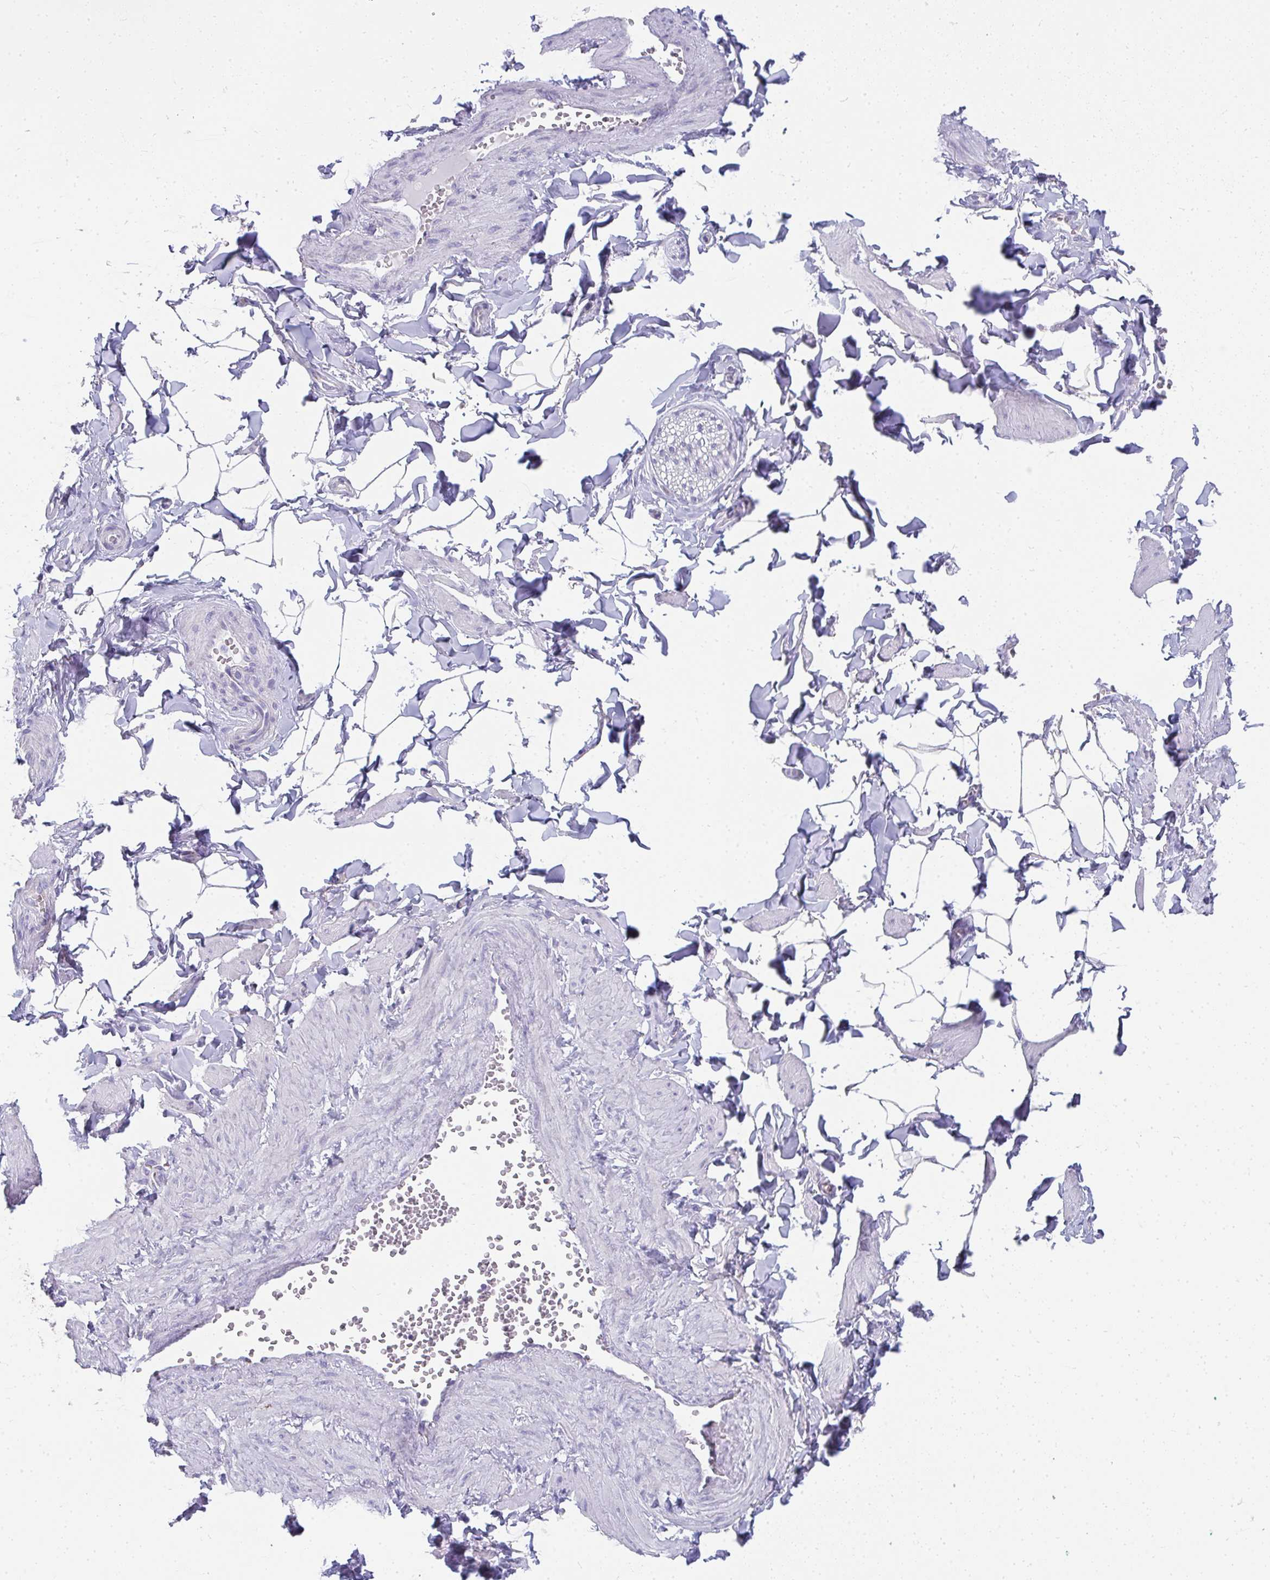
{"staining": {"intensity": "negative", "quantity": "none", "location": "none"}, "tissue": "adipose tissue", "cell_type": "Adipocytes", "image_type": "normal", "snomed": [{"axis": "morphology", "description": "Normal tissue, NOS"}, {"axis": "topography", "description": "Epididymis"}, {"axis": "topography", "description": "Peripheral nerve tissue"}], "caption": "An IHC photomicrograph of benign adipose tissue is shown. There is no staining in adipocytes of adipose tissue.", "gene": "SLC6A1", "patient": {"sex": "male", "age": 32}}